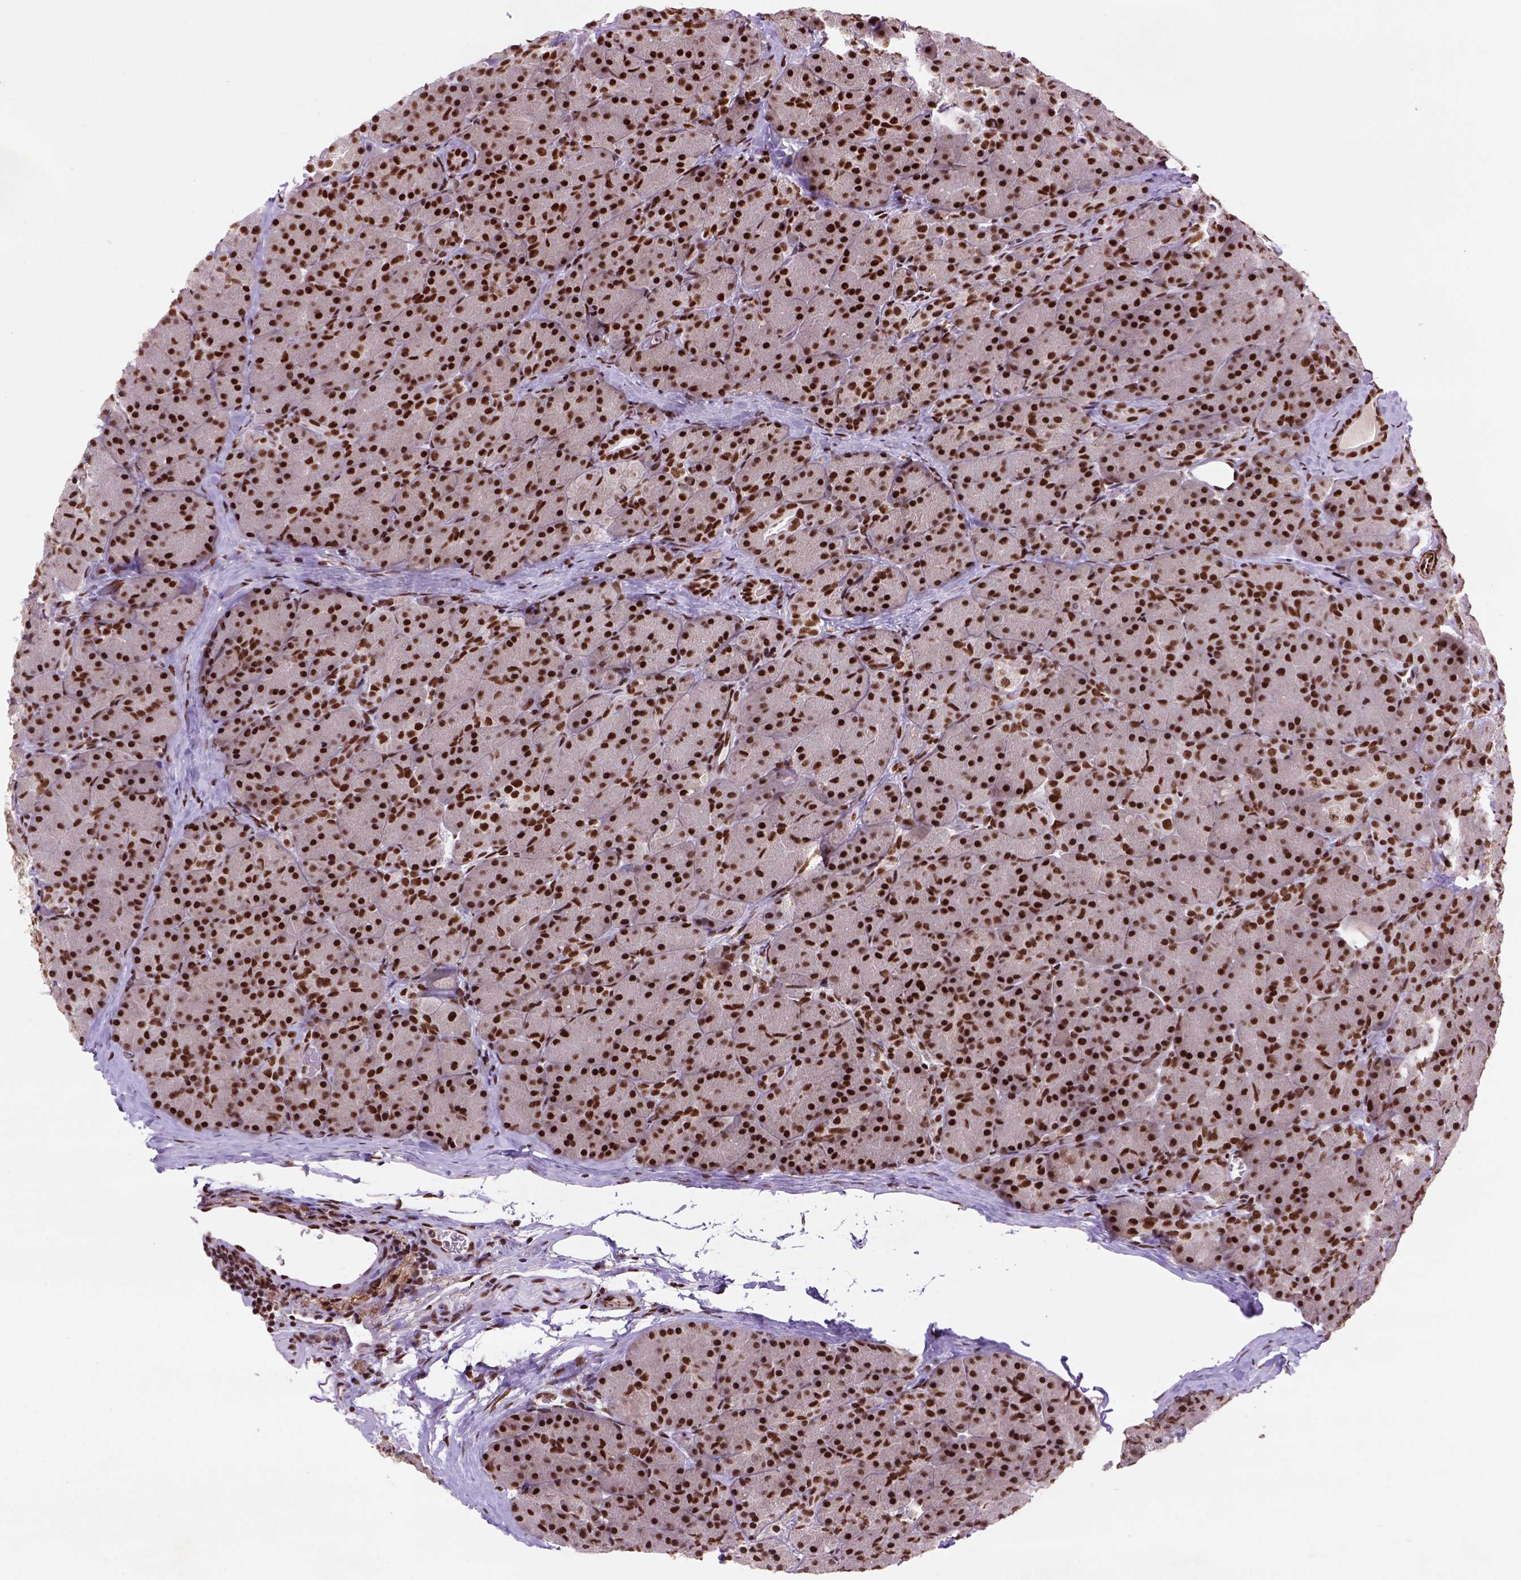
{"staining": {"intensity": "strong", "quantity": ">75%", "location": "nuclear"}, "tissue": "pancreas", "cell_type": "Exocrine glandular cells", "image_type": "normal", "snomed": [{"axis": "morphology", "description": "Normal tissue, NOS"}, {"axis": "topography", "description": "Pancreas"}], "caption": "The image reveals staining of normal pancreas, revealing strong nuclear protein positivity (brown color) within exocrine glandular cells.", "gene": "NSMCE2", "patient": {"sex": "male", "age": 57}}